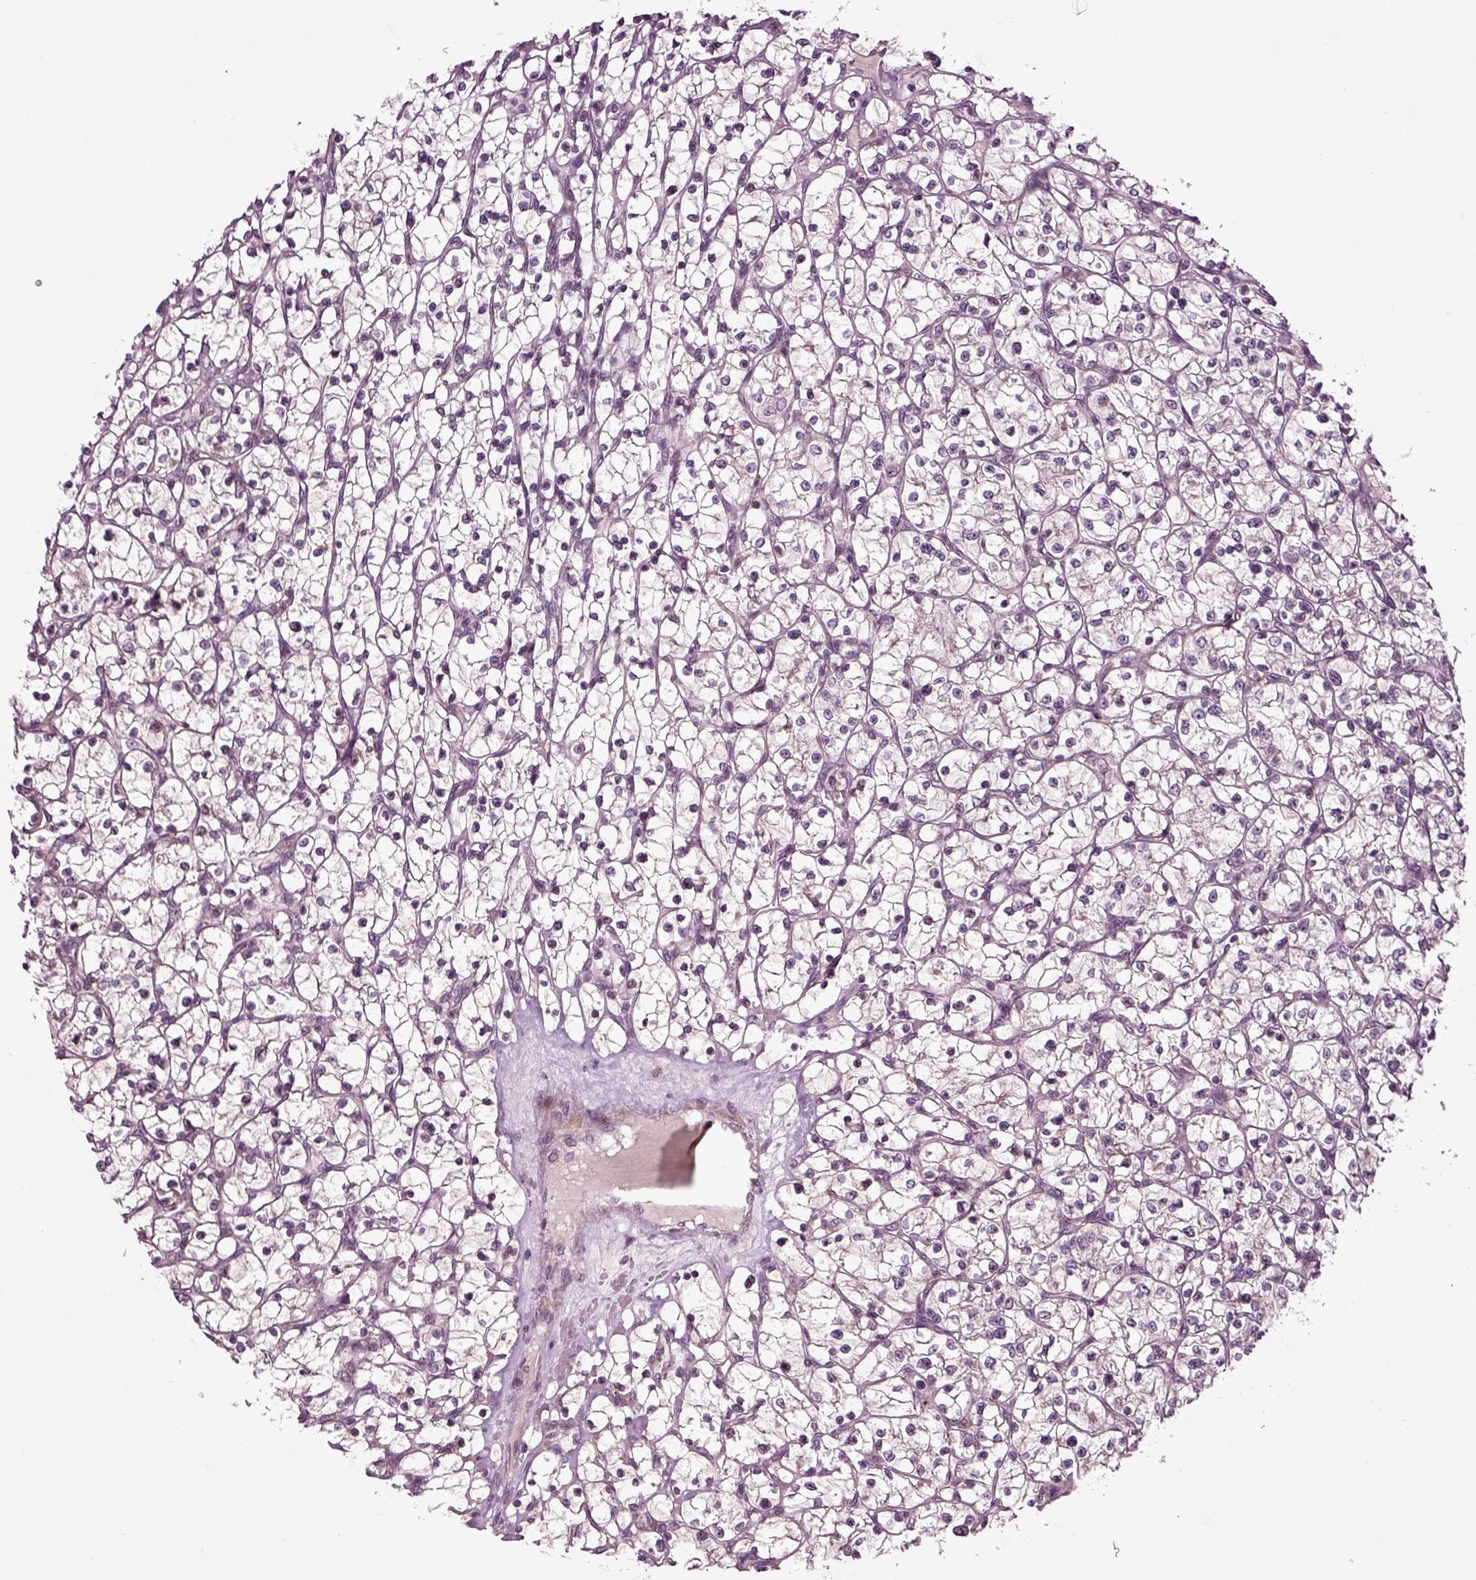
{"staining": {"intensity": "negative", "quantity": "none", "location": "none"}, "tissue": "renal cancer", "cell_type": "Tumor cells", "image_type": "cancer", "snomed": [{"axis": "morphology", "description": "Adenocarcinoma, NOS"}, {"axis": "topography", "description": "Kidney"}], "caption": "The immunohistochemistry image has no significant staining in tumor cells of renal cancer (adenocarcinoma) tissue.", "gene": "KNSTRN", "patient": {"sex": "female", "age": 64}}